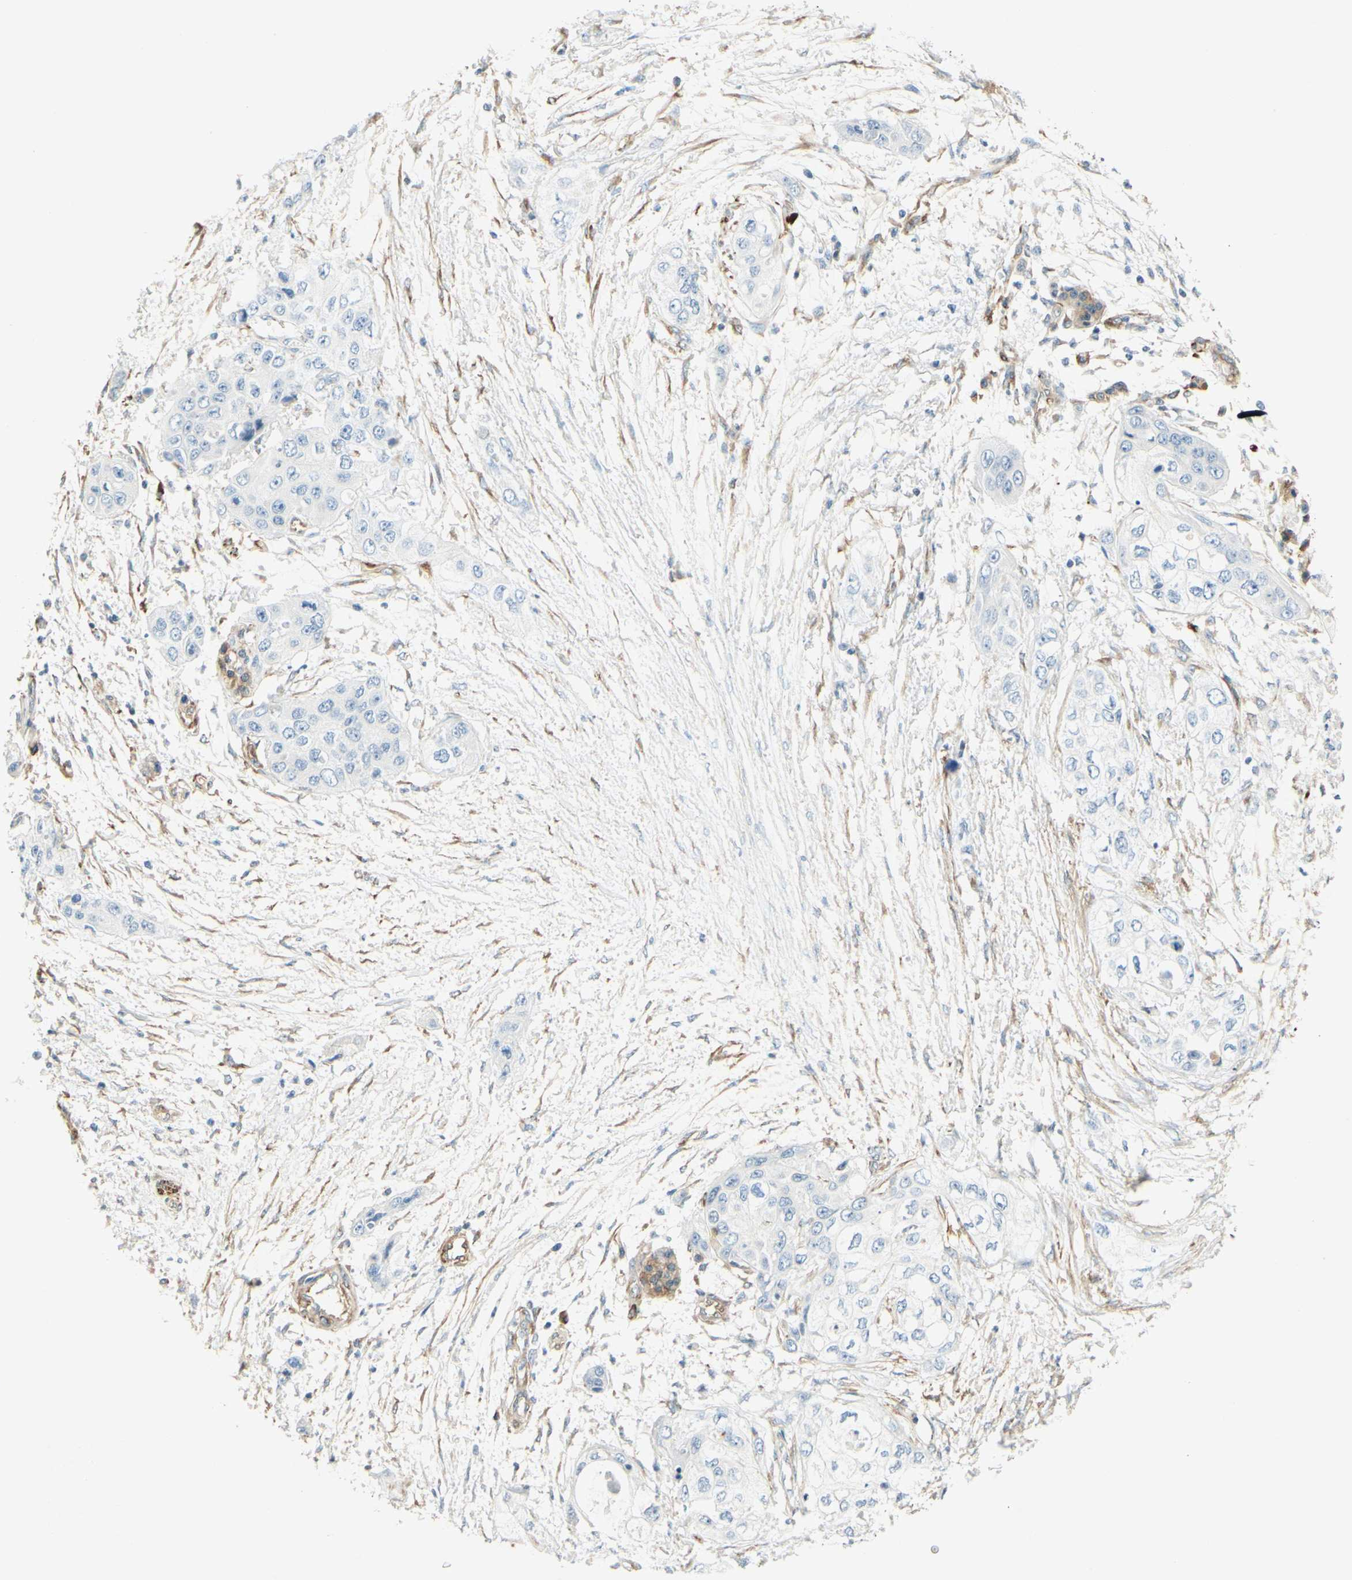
{"staining": {"intensity": "negative", "quantity": "none", "location": "none"}, "tissue": "pancreatic cancer", "cell_type": "Tumor cells", "image_type": "cancer", "snomed": [{"axis": "morphology", "description": "Adenocarcinoma, NOS"}, {"axis": "topography", "description": "Pancreas"}], "caption": "The photomicrograph exhibits no staining of tumor cells in adenocarcinoma (pancreatic).", "gene": "MAP1B", "patient": {"sex": "female", "age": 70}}